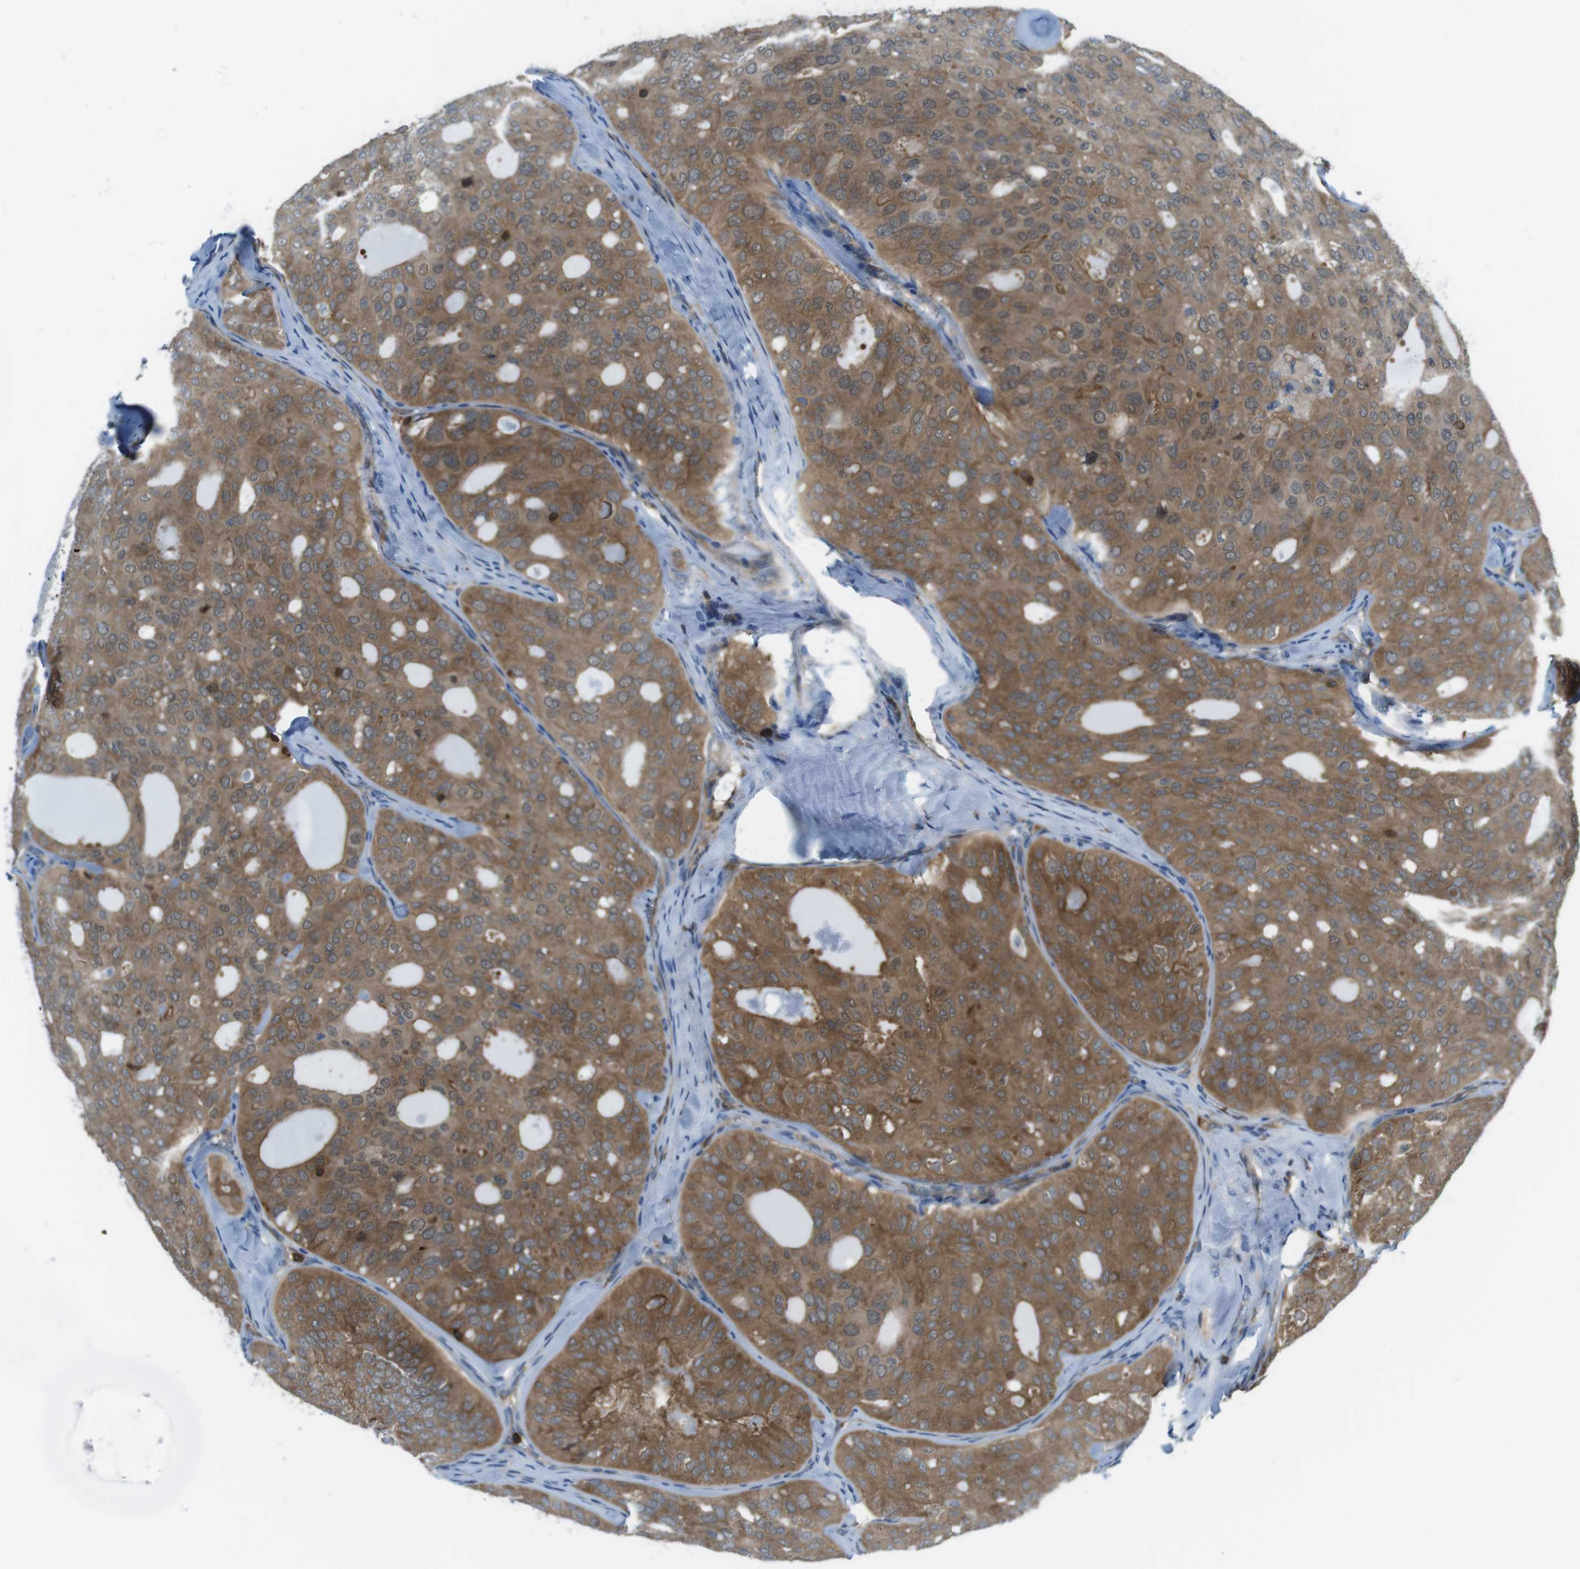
{"staining": {"intensity": "moderate", "quantity": ">75%", "location": "cytoplasmic/membranous"}, "tissue": "thyroid cancer", "cell_type": "Tumor cells", "image_type": "cancer", "snomed": [{"axis": "morphology", "description": "Follicular adenoma carcinoma, NOS"}, {"axis": "topography", "description": "Thyroid gland"}], "caption": "Brown immunohistochemical staining in human thyroid follicular adenoma carcinoma shows moderate cytoplasmic/membranous staining in about >75% of tumor cells.", "gene": "TES", "patient": {"sex": "male", "age": 75}}